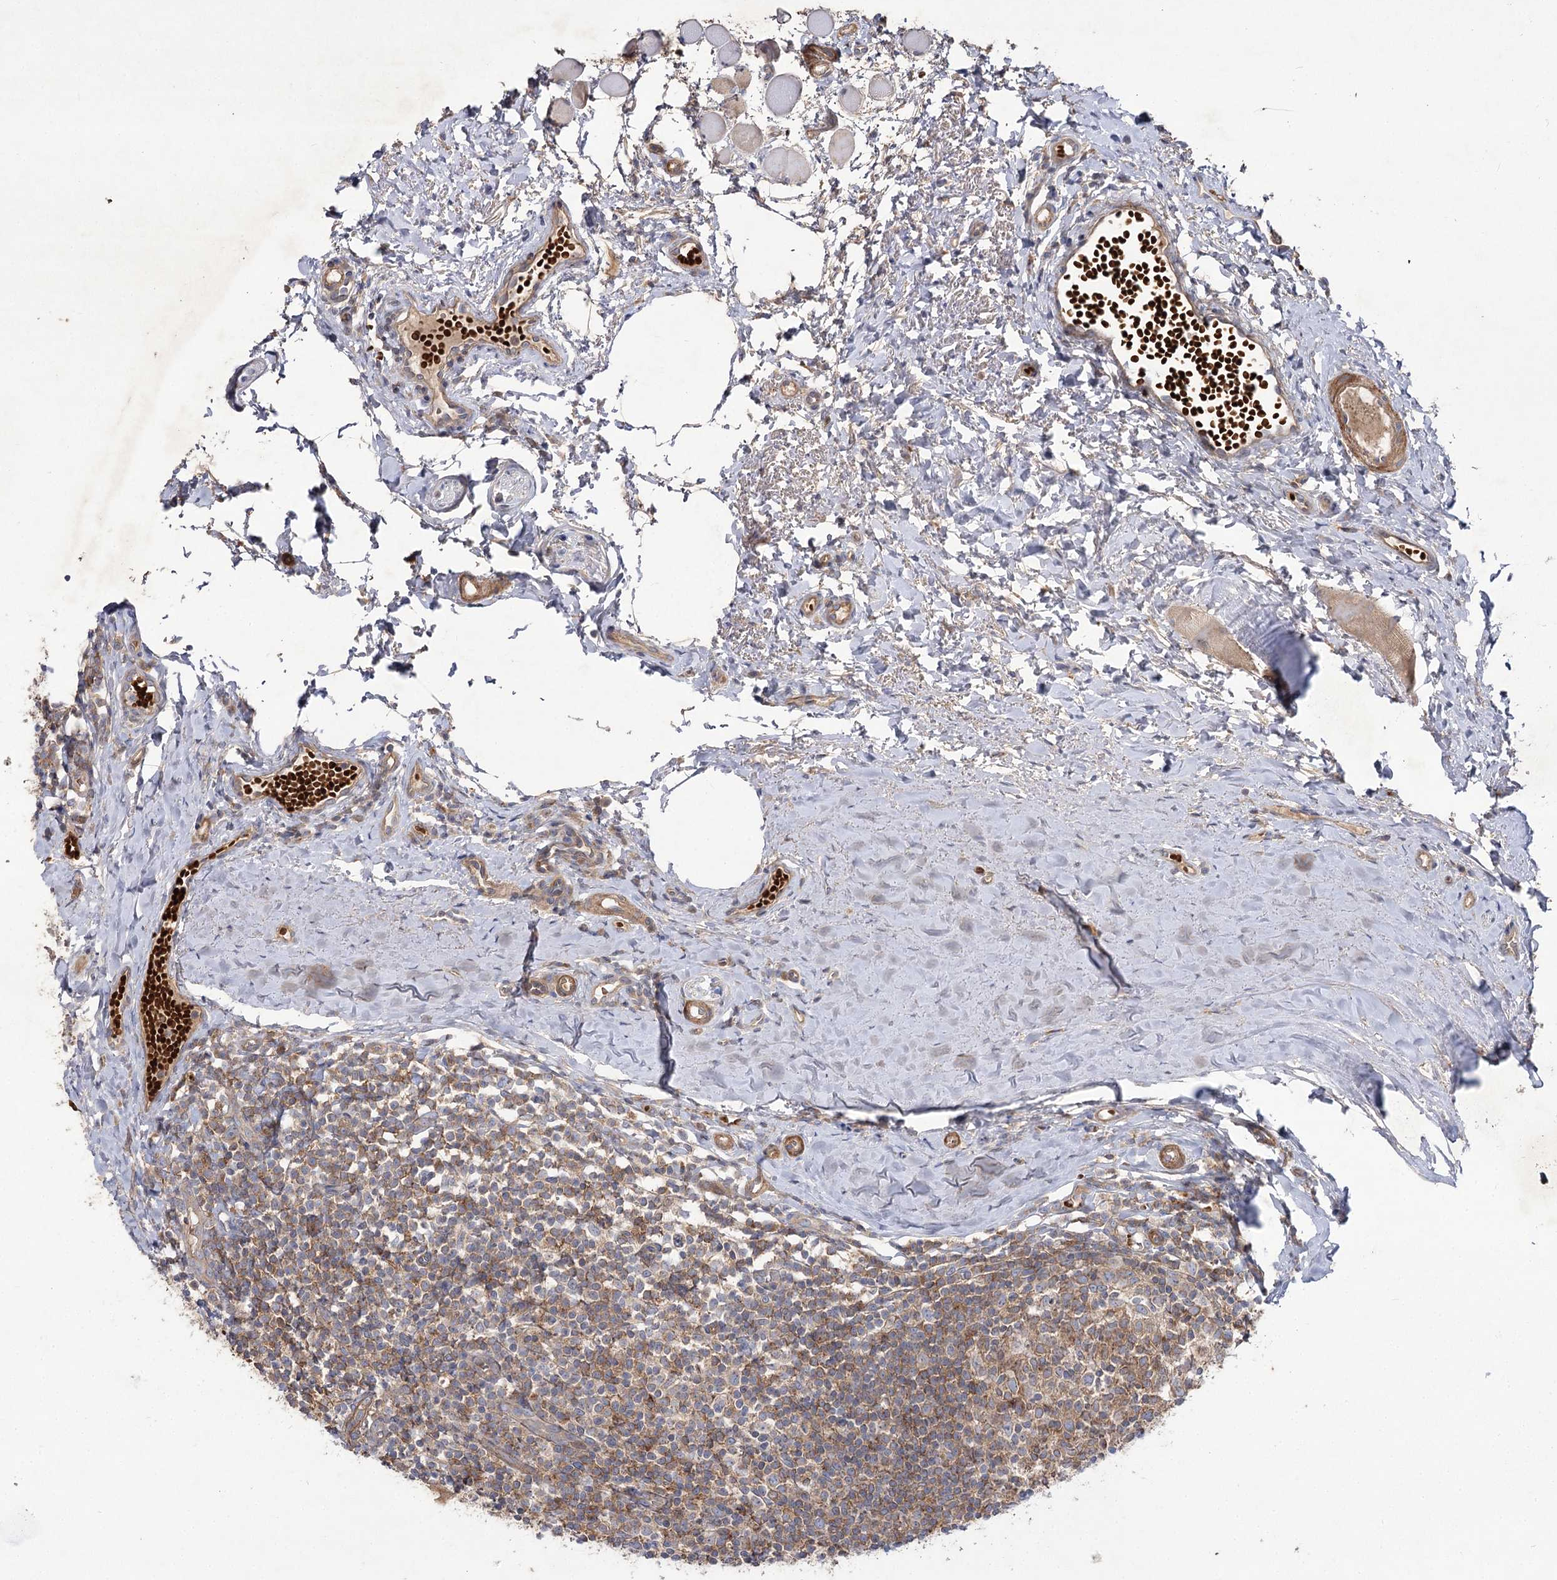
{"staining": {"intensity": "strong", "quantity": ">75%", "location": "cytoplasmic/membranous"}, "tissue": "tonsil", "cell_type": "Germinal center cells", "image_type": "normal", "snomed": [{"axis": "morphology", "description": "Normal tissue, NOS"}, {"axis": "topography", "description": "Tonsil"}], "caption": "A micrograph of tonsil stained for a protein reveals strong cytoplasmic/membranous brown staining in germinal center cells.", "gene": "KIAA0825", "patient": {"sex": "female", "age": 19}}